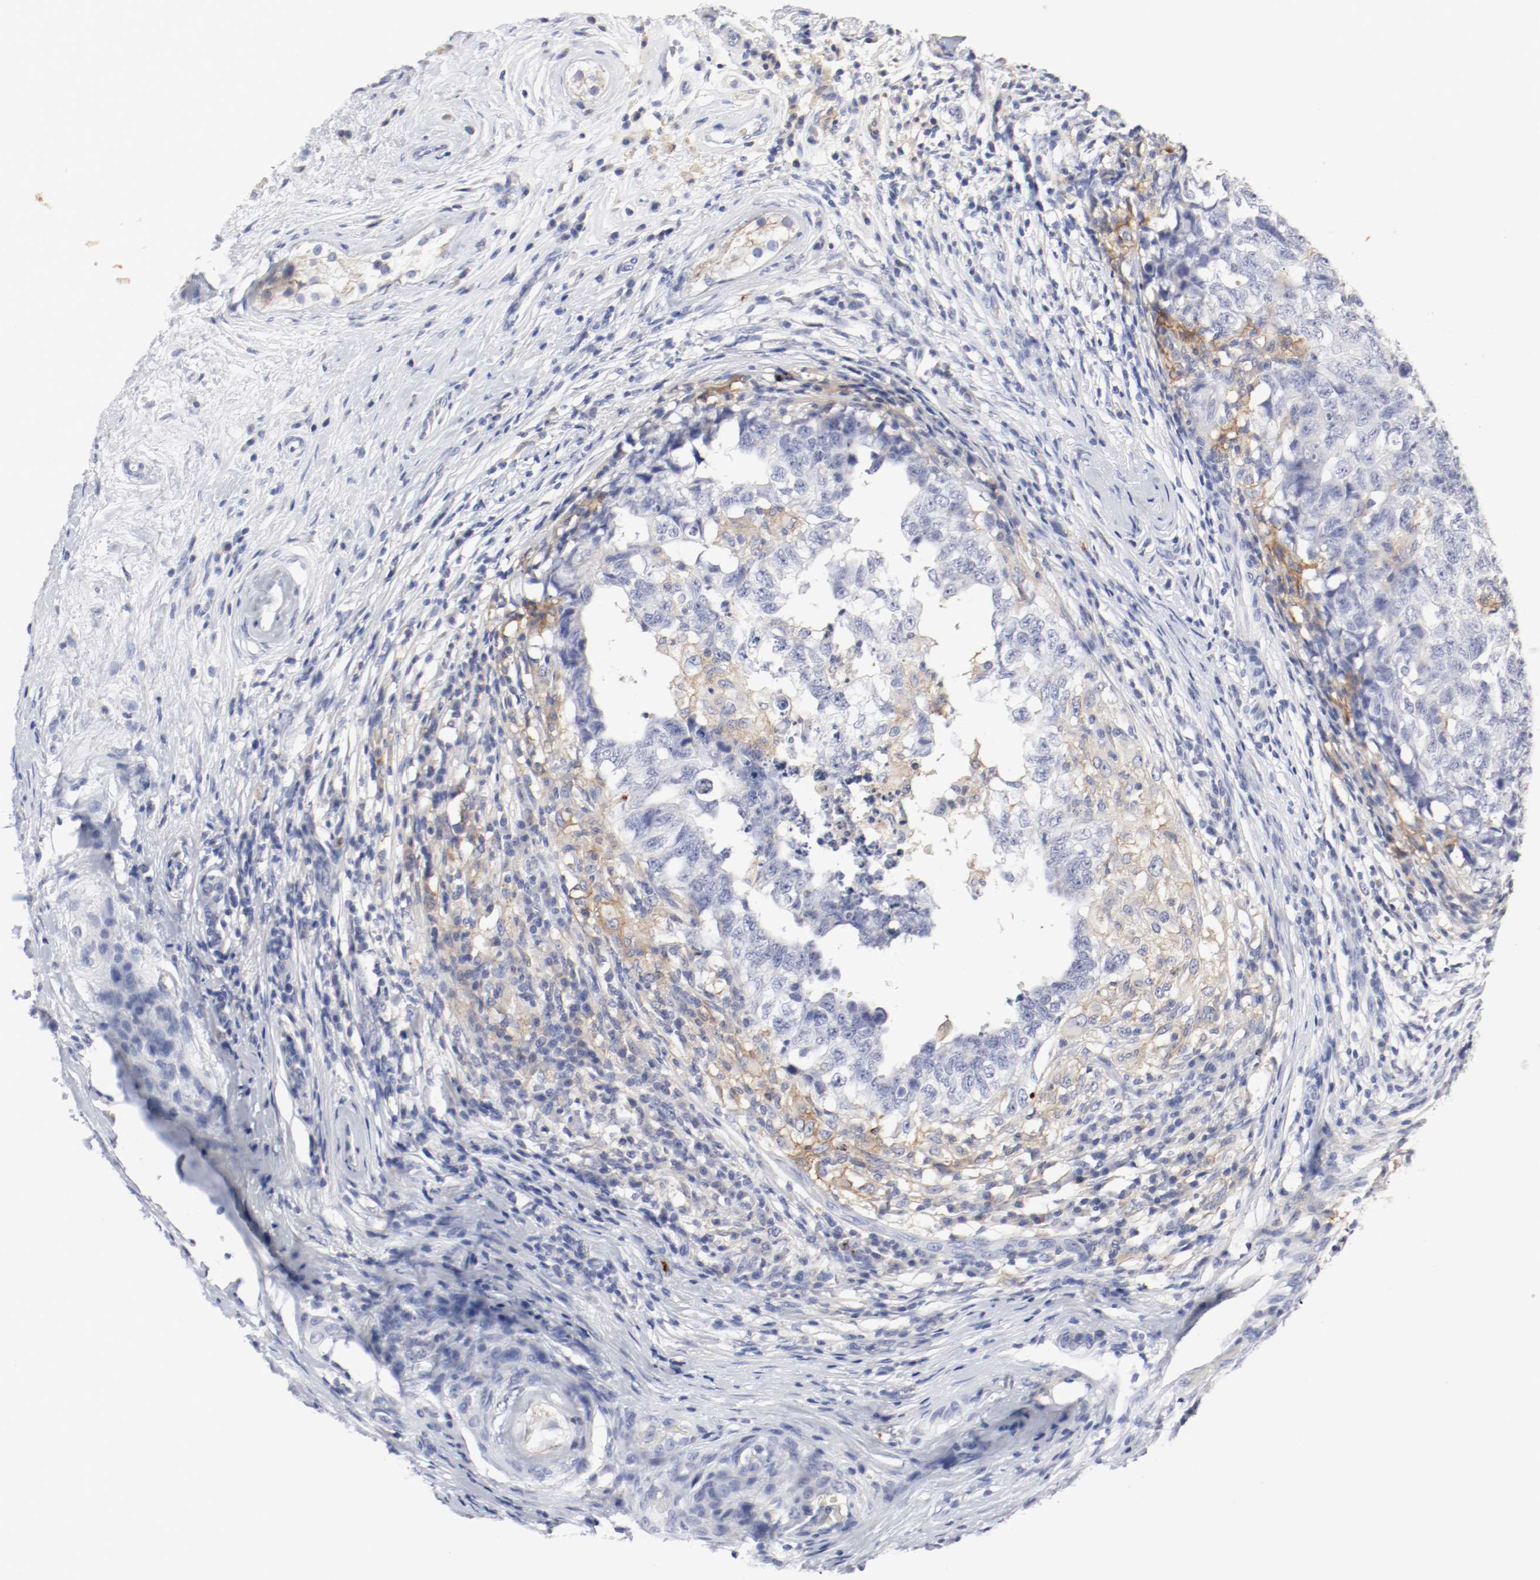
{"staining": {"intensity": "moderate", "quantity": "<25%", "location": "cytoplasmic/membranous"}, "tissue": "testis cancer", "cell_type": "Tumor cells", "image_type": "cancer", "snomed": [{"axis": "morphology", "description": "Carcinoma, Embryonal, NOS"}, {"axis": "topography", "description": "Testis"}], "caption": "A brown stain shows moderate cytoplasmic/membranous positivity of a protein in embryonal carcinoma (testis) tumor cells.", "gene": "ITGAX", "patient": {"sex": "male", "age": 21}}